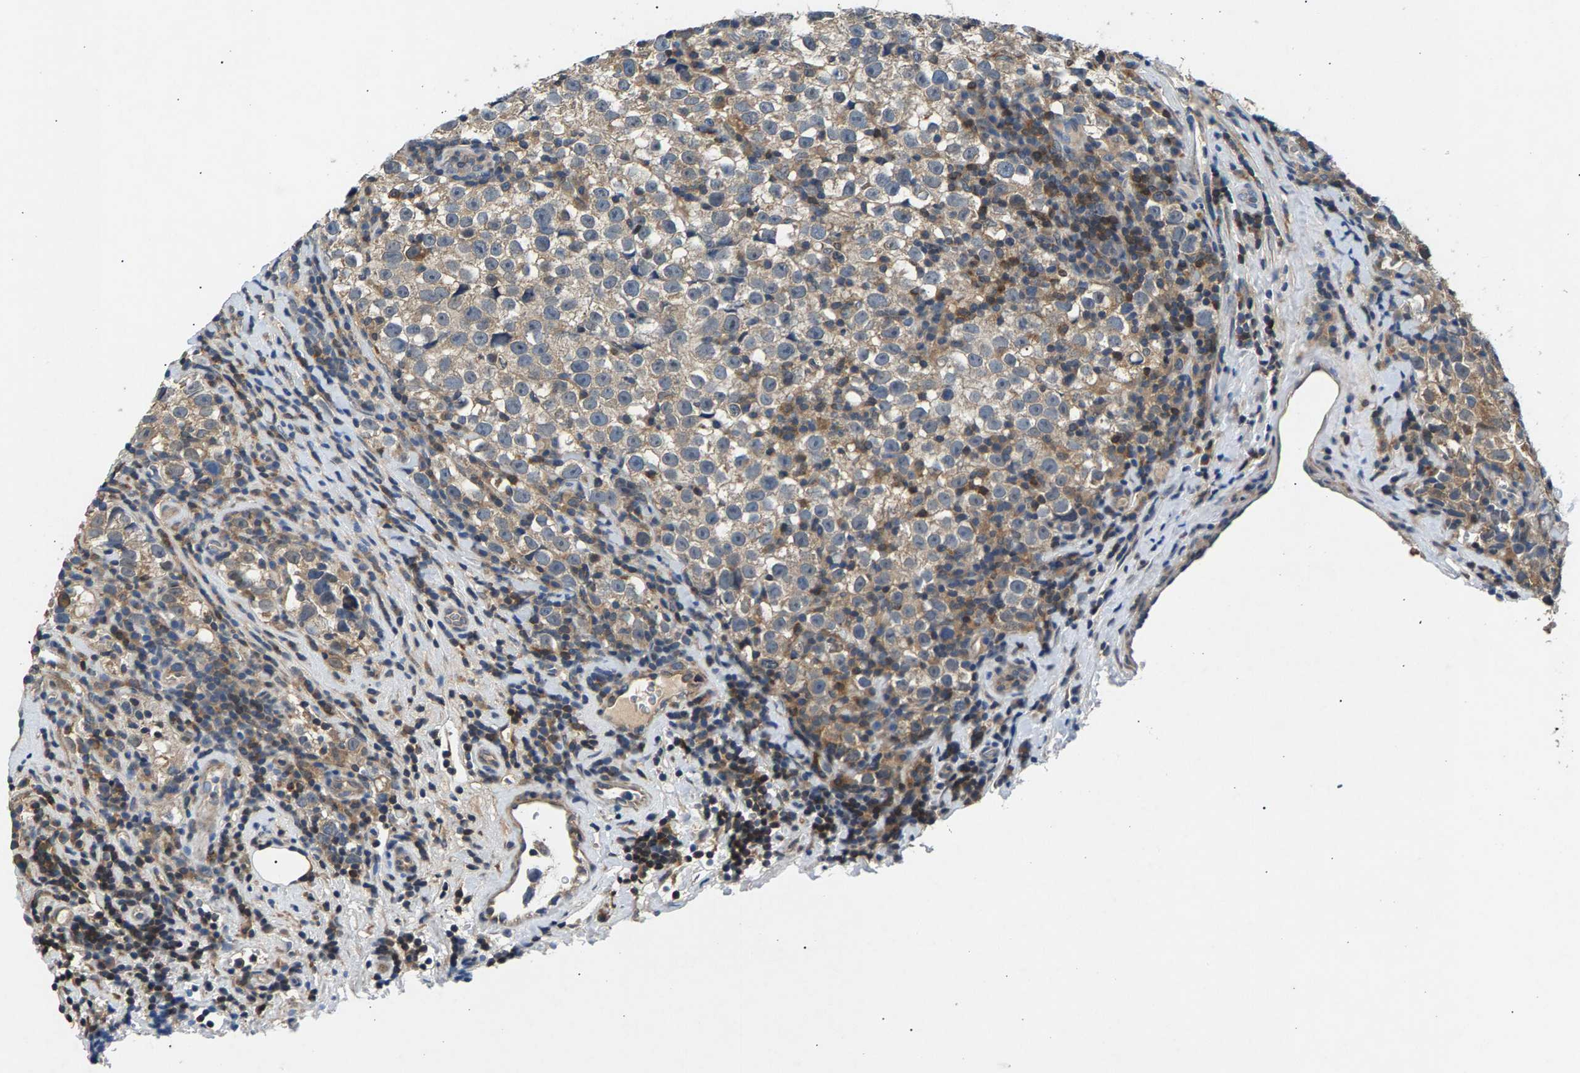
{"staining": {"intensity": "moderate", "quantity": ">75%", "location": "cytoplasmic/membranous"}, "tissue": "testis cancer", "cell_type": "Tumor cells", "image_type": "cancer", "snomed": [{"axis": "morphology", "description": "Normal tissue, NOS"}, {"axis": "morphology", "description": "Seminoma, NOS"}, {"axis": "topography", "description": "Testis"}], "caption": "Seminoma (testis) tissue demonstrates moderate cytoplasmic/membranous staining in approximately >75% of tumor cells, visualized by immunohistochemistry.", "gene": "NT5C", "patient": {"sex": "male", "age": 43}}